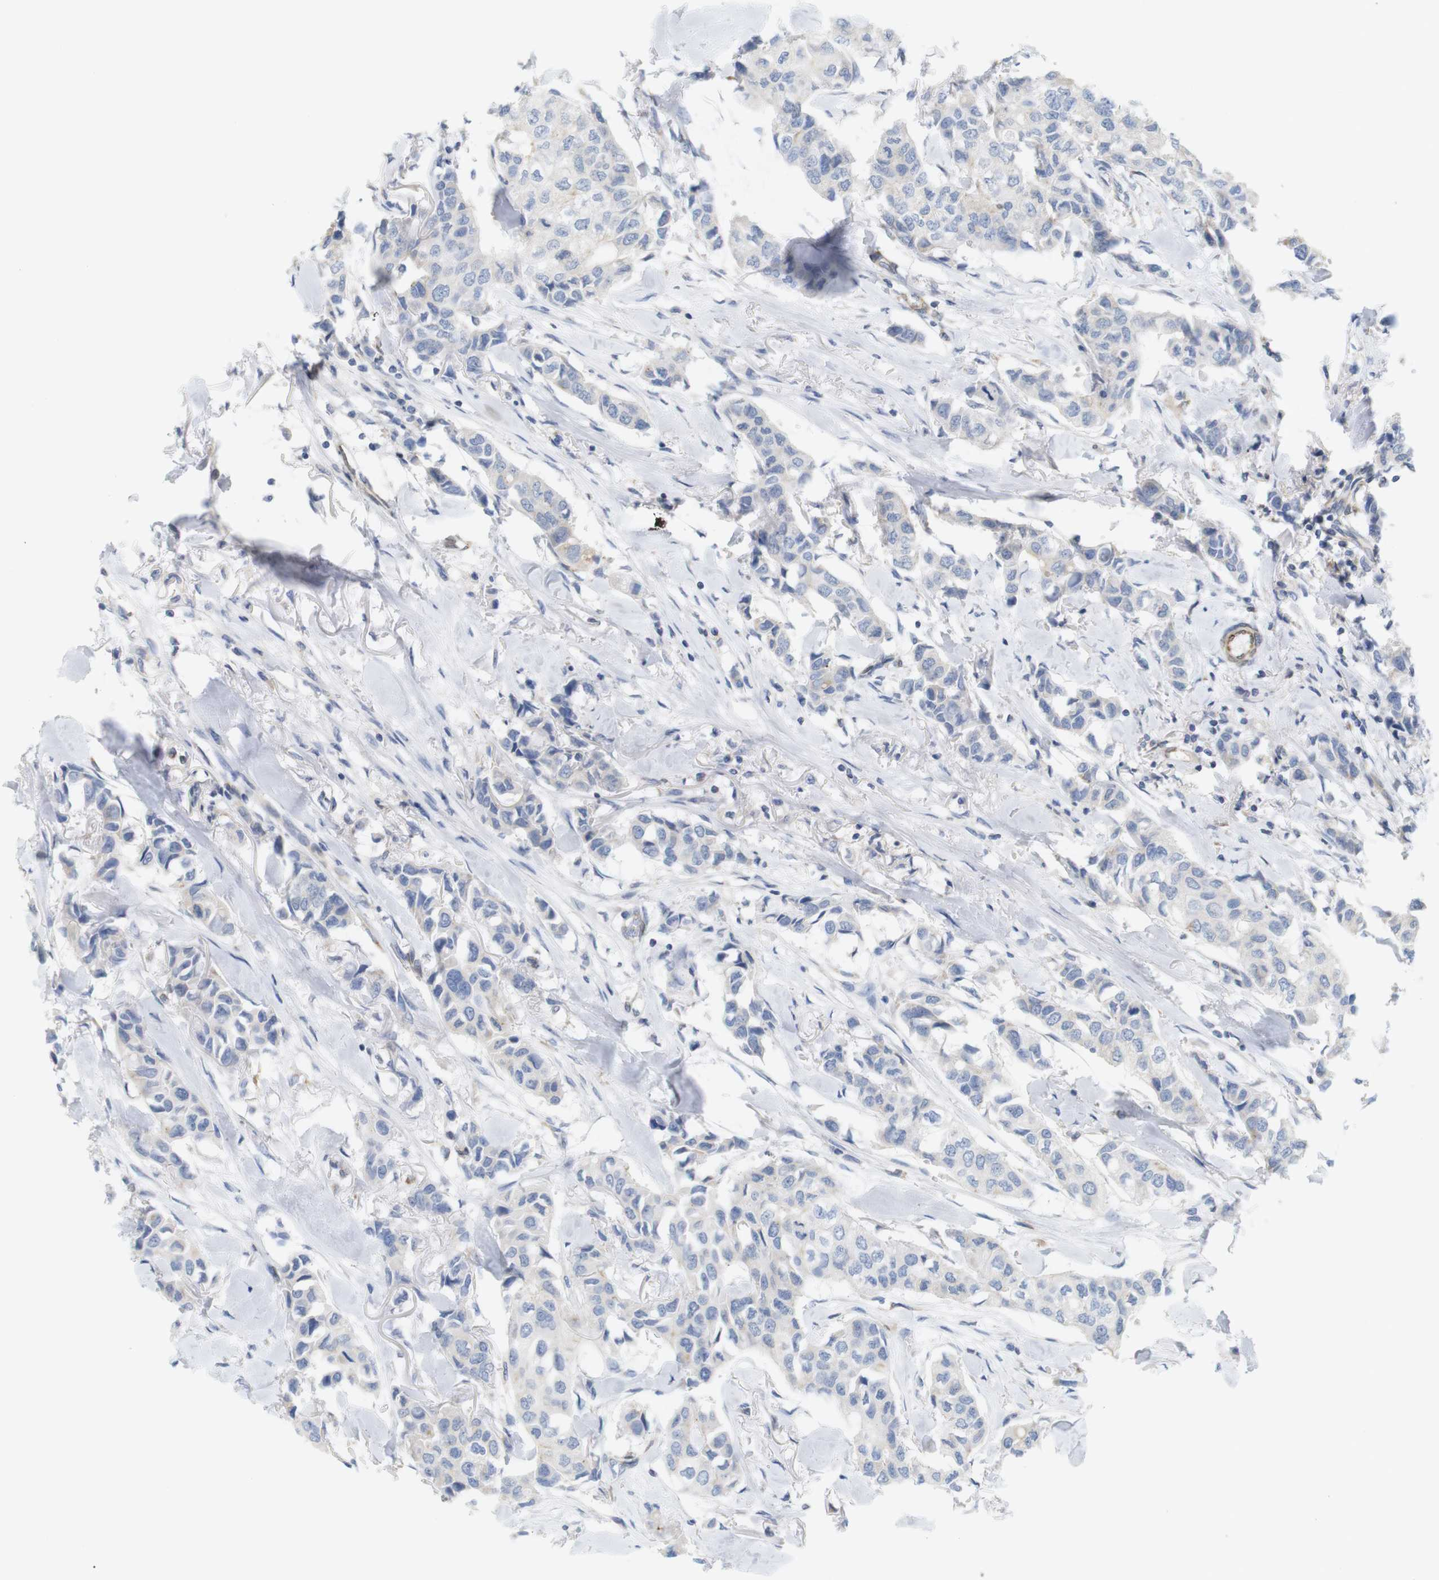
{"staining": {"intensity": "negative", "quantity": "none", "location": "none"}, "tissue": "breast cancer", "cell_type": "Tumor cells", "image_type": "cancer", "snomed": [{"axis": "morphology", "description": "Duct carcinoma"}, {"axis": "topography", "description": "Breast"}], "caption": "Tumor cells are negative for brown protein staining in breast cancer (infiltrating ductal carcinoma). The staining is performed using DAB brown chromogen with nuclei counter-stained in using hematoxylin.", "gene": "ITPR1", "patient": {"sex": "female", "age": 80}}